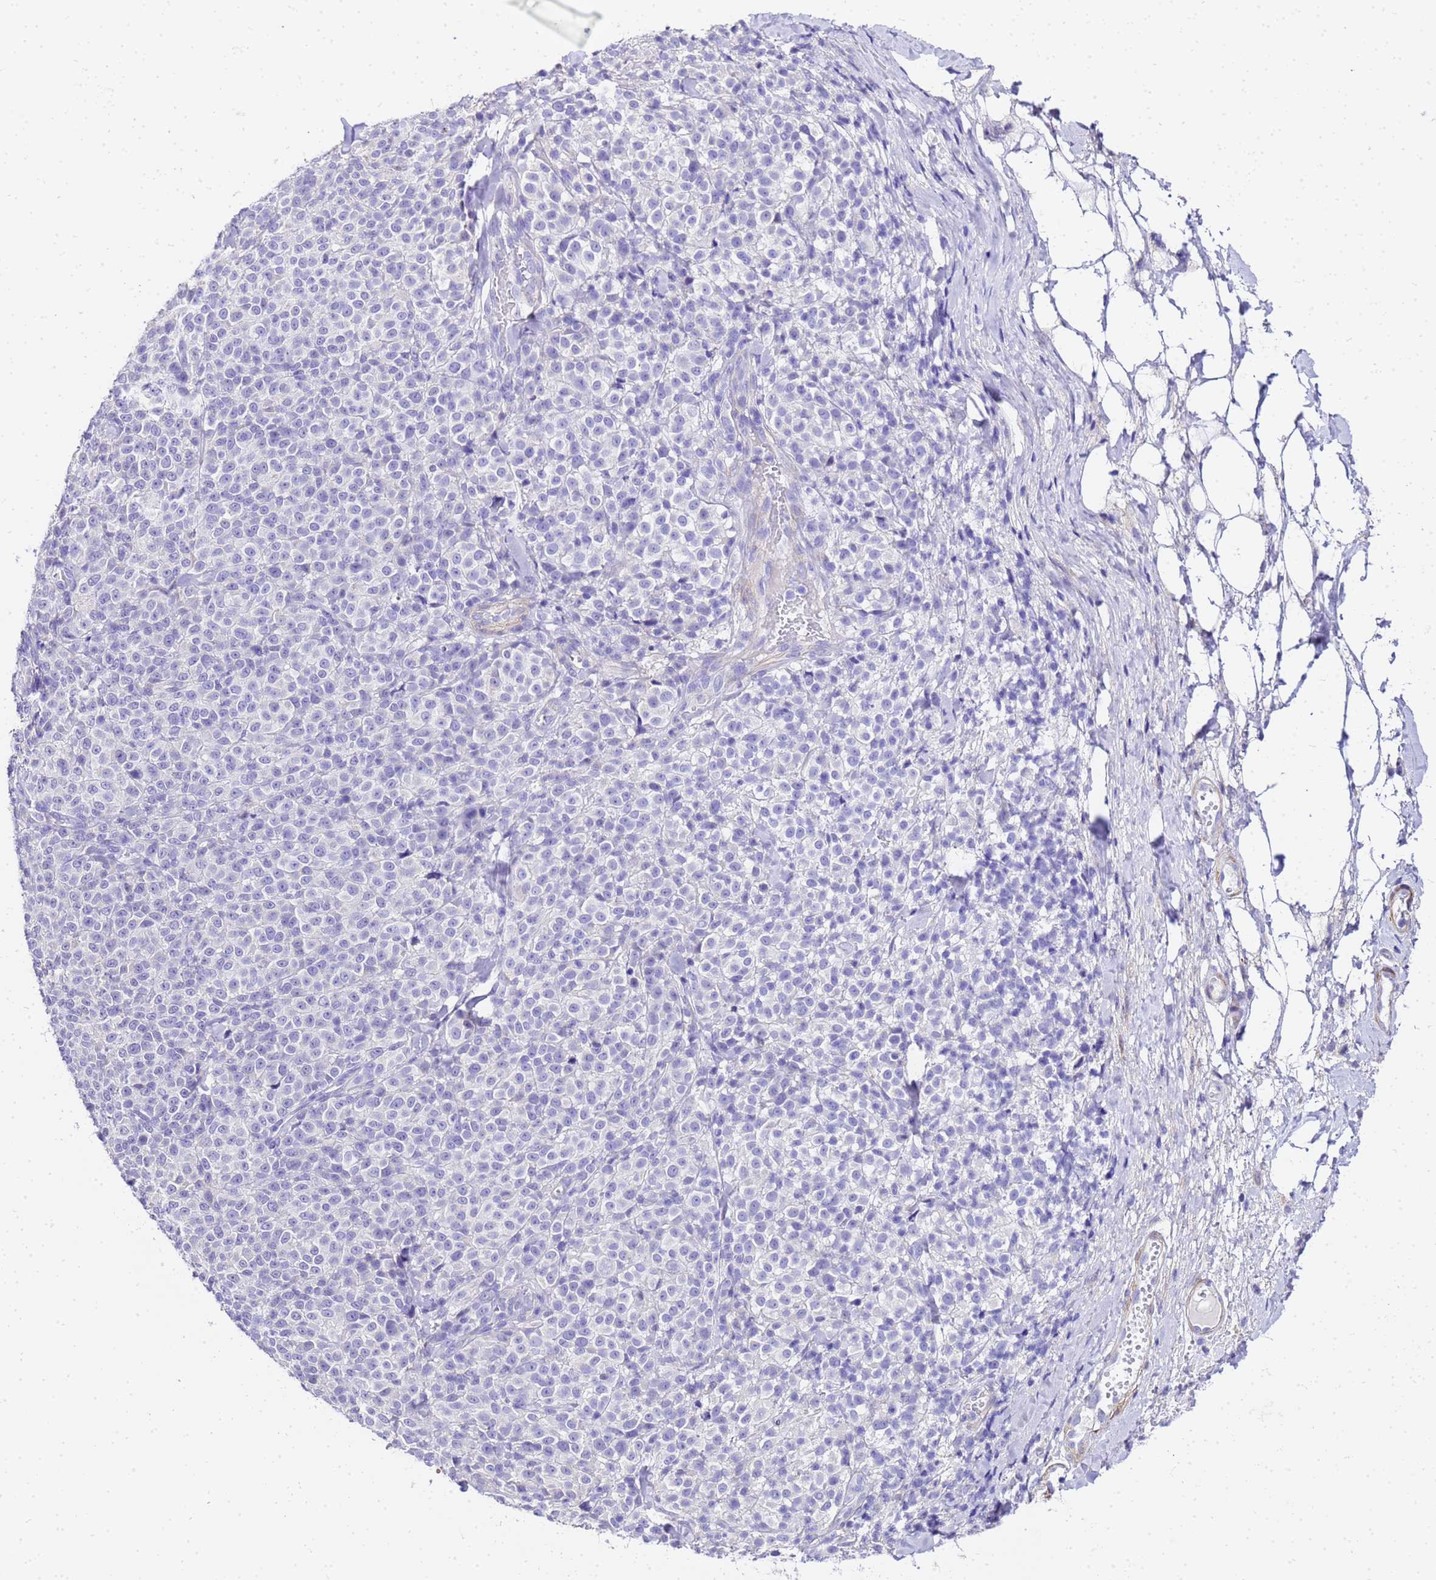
{"staining": {"intensity": "negative", "quantity": "none", "location": "none"}, "tissue": "melanoma", "cell_type": "Tumor cells", "image_type": "cancer", "snomed": [{"axis": "morphology", "description": "Normal tissue, NOS"}, {"axis": "morphology", "description": "Malignant melanoma, NOS"}, {"axis": "topography", "description": "Skin"}], "caption": "DAB (3,3'-diaminobenzidine) immunohistochemical staining of malignant melanoma displays no significant expression in tumor cells.", "gene": "HSPB6", "patient": {"sex": "female", "age": 34}}